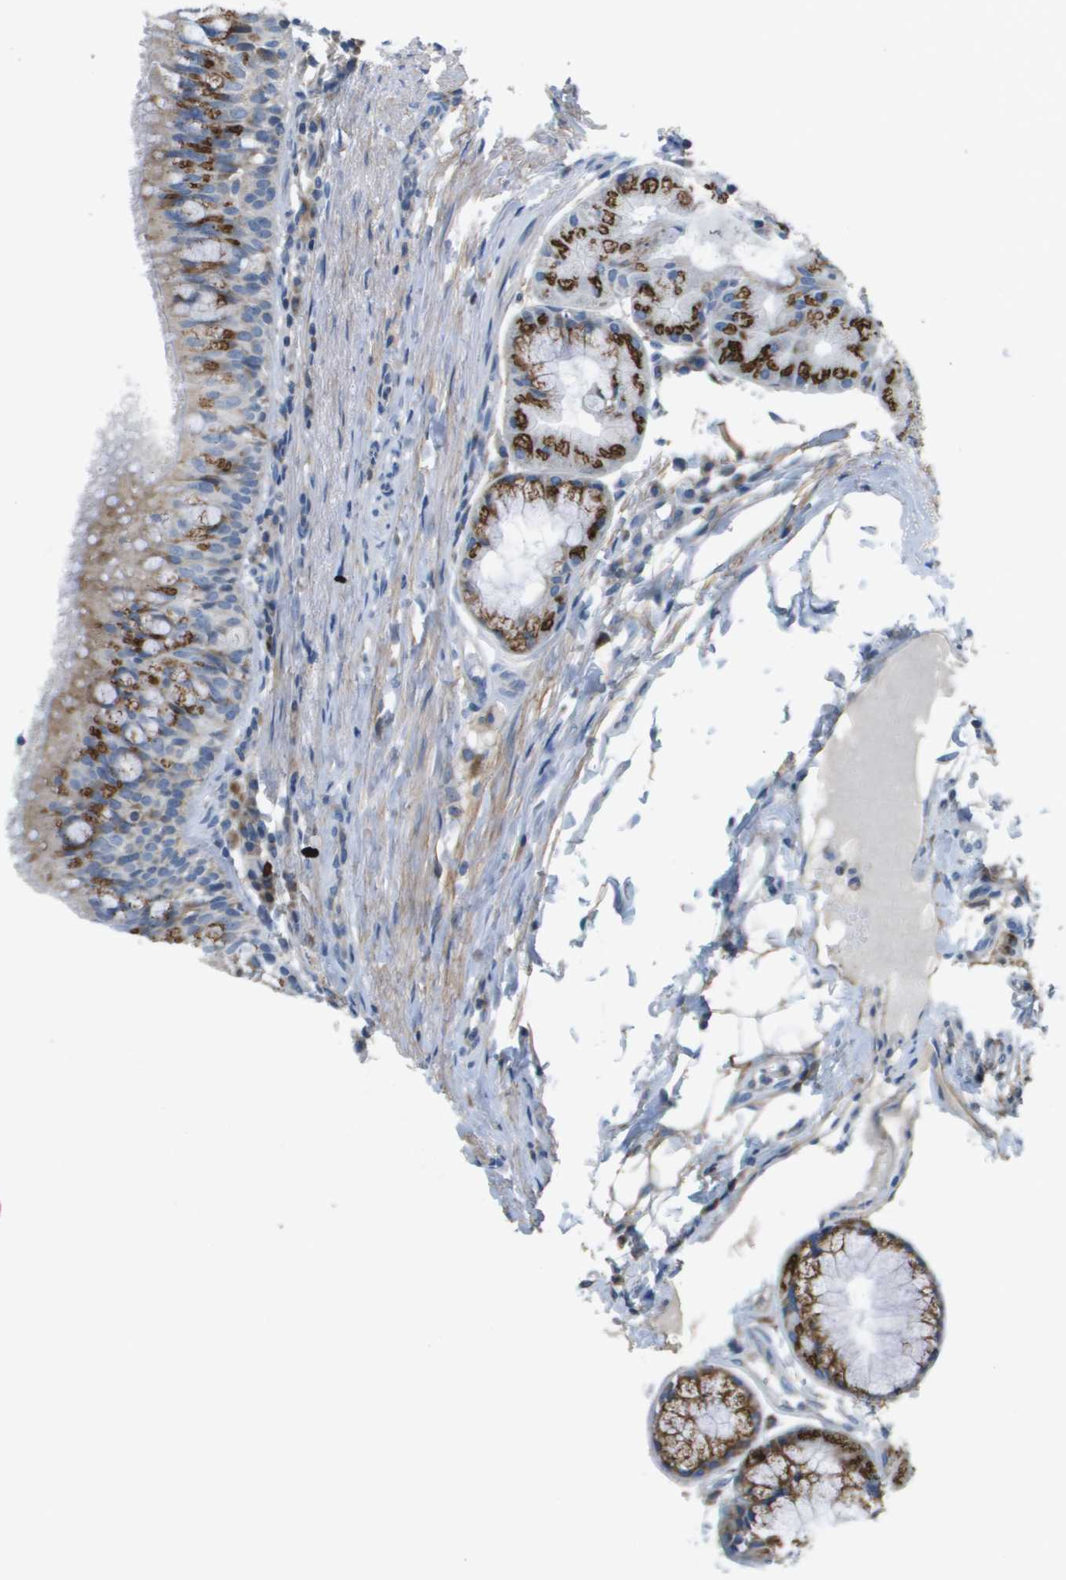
{"staining": {"intensity": "weak", "quantity": "25%-75%", "location": "cytoplasmic/membranous"}, "tissue": "carcinoid", "cell_type": "Tumor cells", "image_type": "cancer", "snomed": [{"axis": "morphology", "description": "Carcinoid, malignant, NOS"}, {"axis": "topography", "description": "Lung"}], "caption": "Malignant carcinoid stained with a brown dye reveals weak cytoplasmic/membranous positive staining in about 25%-75% of tumor cells.", "gene": "GALNT6", "patient": {"sex": "male", "age": 30}}